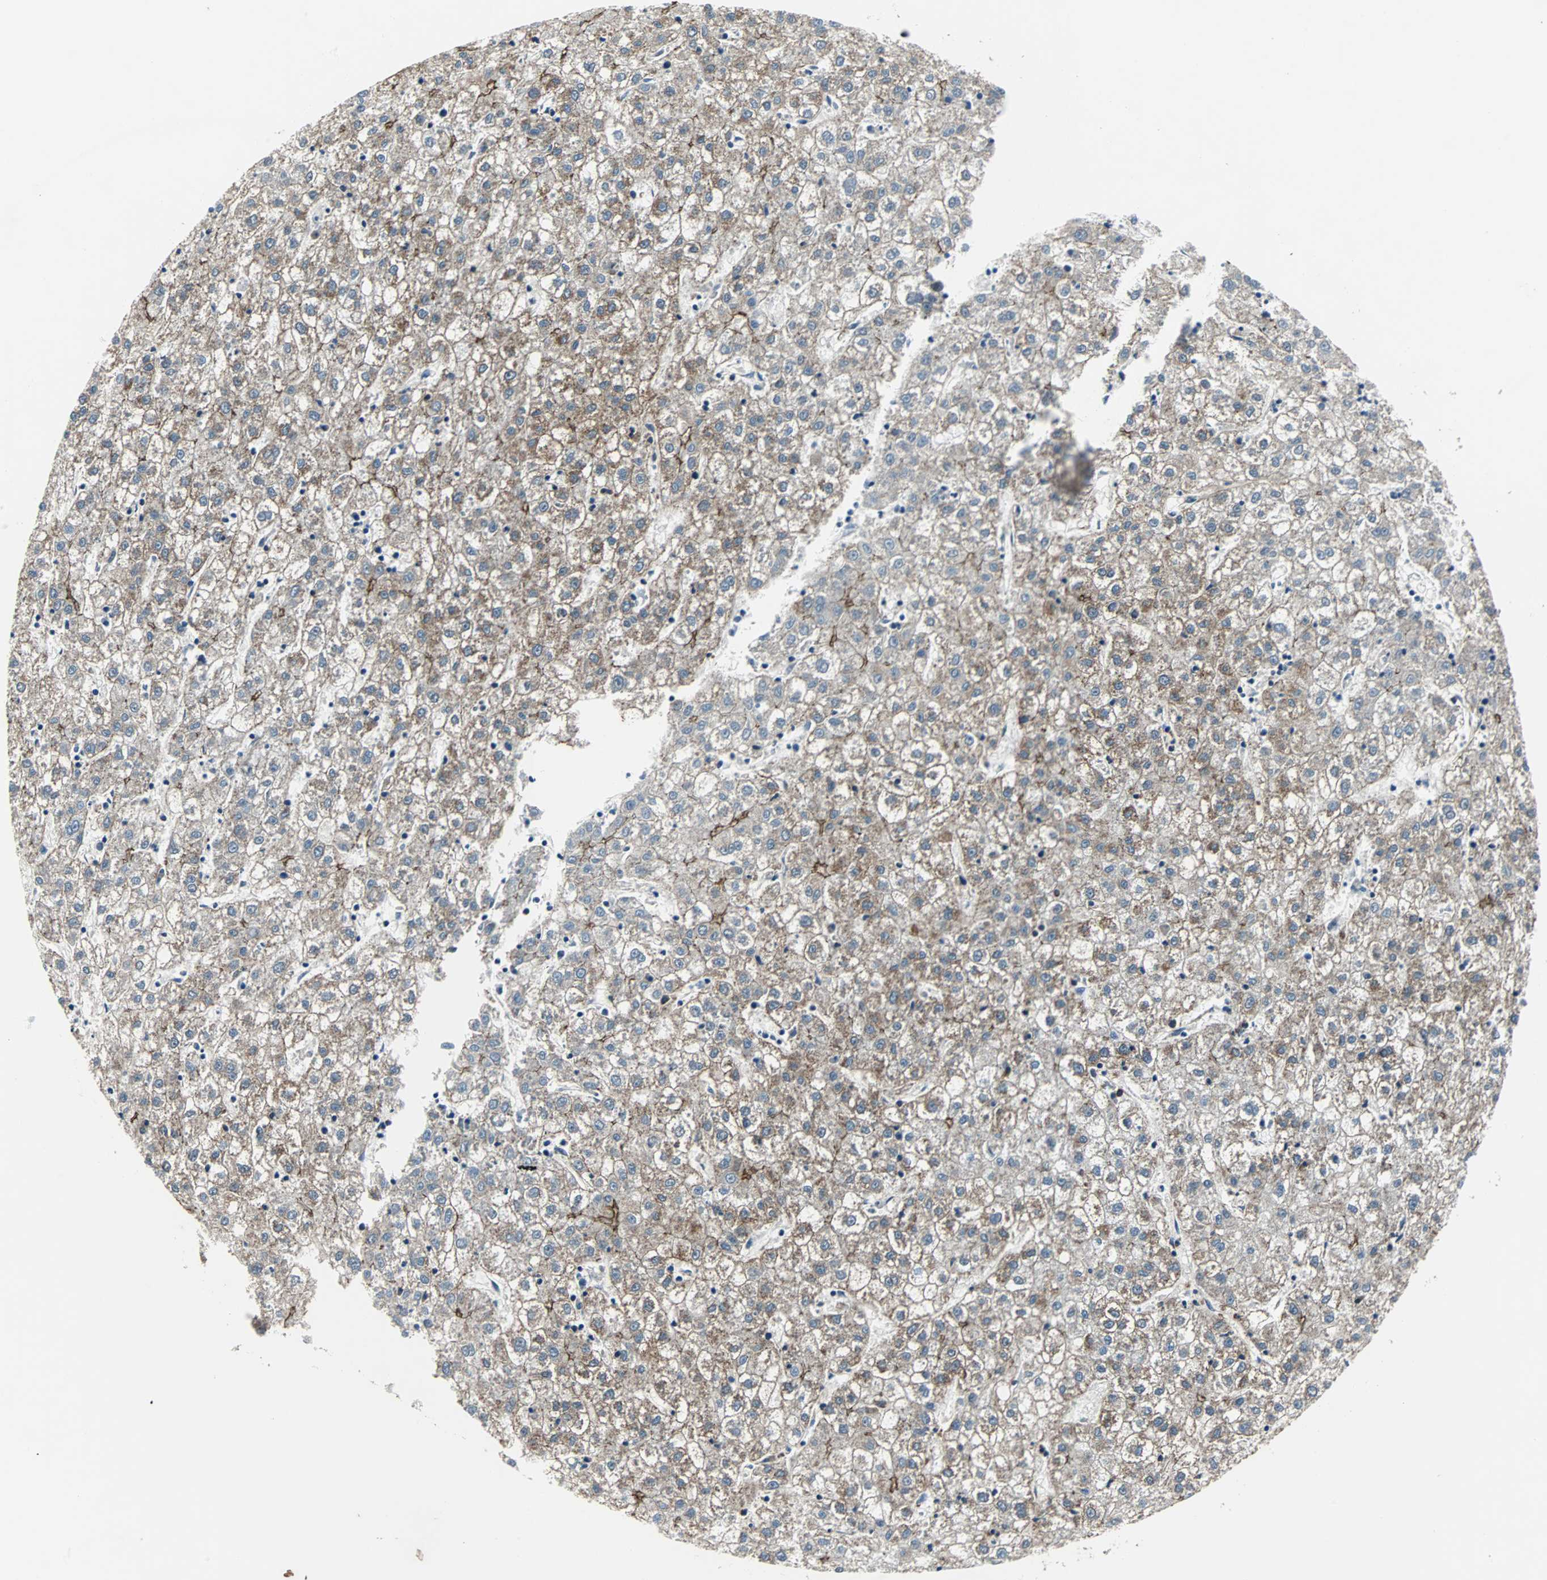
{"staining": {"intensity": "weak", "quantity": ">75%", "location": "cytoplasmic/membranous"}, "tissue": "liver cancer", "cell_type": "Tumor cells", "image_type": "cancer", "snomed": [{"axis": "morphology", "description": "Carcinoma, Hepatocellular, NOS"}, {"axis": "topography", "description": "Liver"}], "caption": "Immunohistochemical staining of liver cancer demonstrates weak cytoplasmic/membranous protein staining in approximately >75% of tumor cells.", "gene": "LSR", "patient": {"sex": "male", "age": 72}}